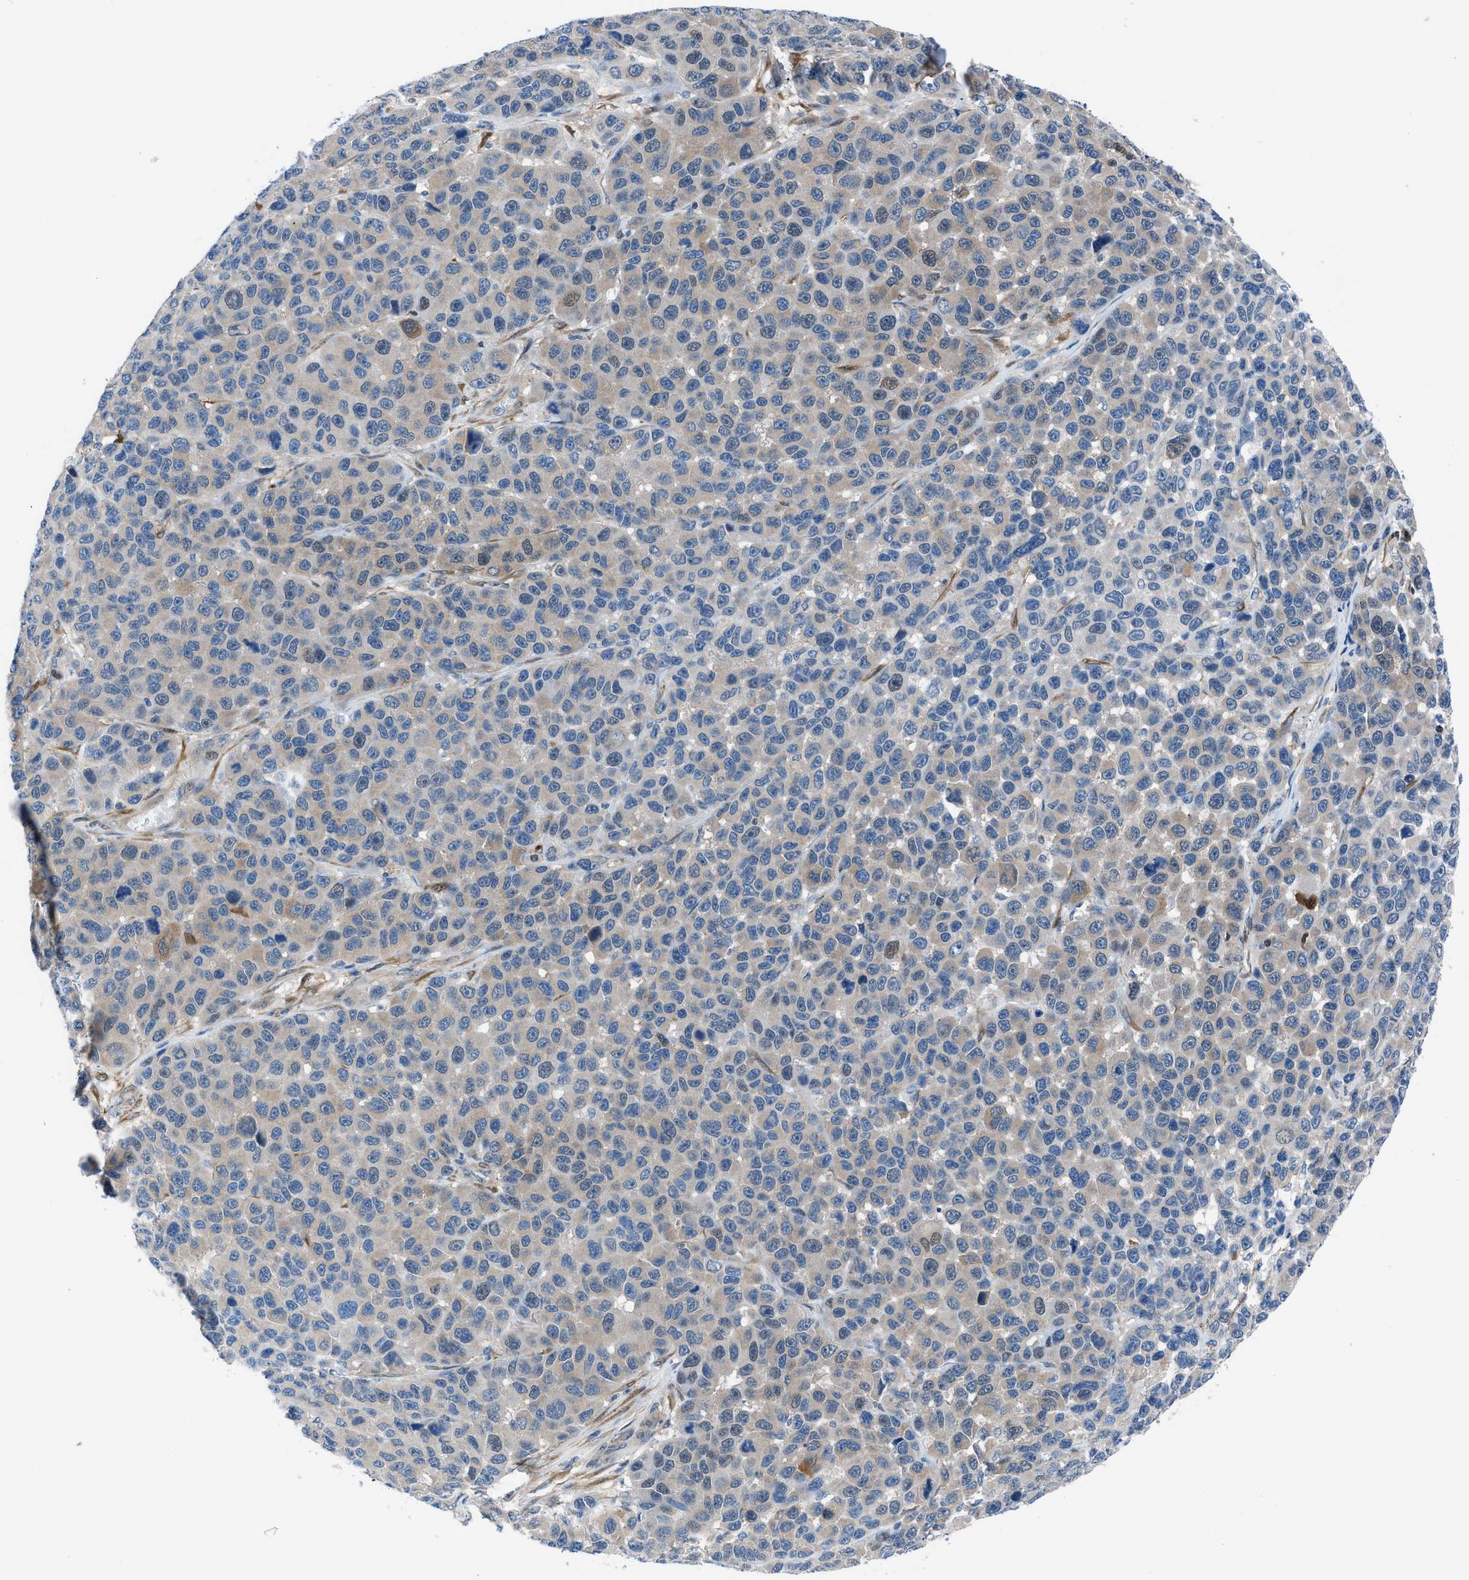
{"staining": {"intensity": "weak", "quantity": "<25%", "location": "cytoplasmic/membranous"}, "tissue": "melanoma", "cell_type": "Tumor cells", "image_type": "cancer", "snomed": [{"axis": "morphology", "description": "Malignant melanoma, NOS"}, {"axis": "topography", "description": "Skin"}], "caption": "This is a histopathology image of immunohistochemistry (IHC) staining of malignant melanoma, which shows no staining in tumor cells.", "gene": "TMEM45B", "patient": {"sex": "male", "age": 53}}